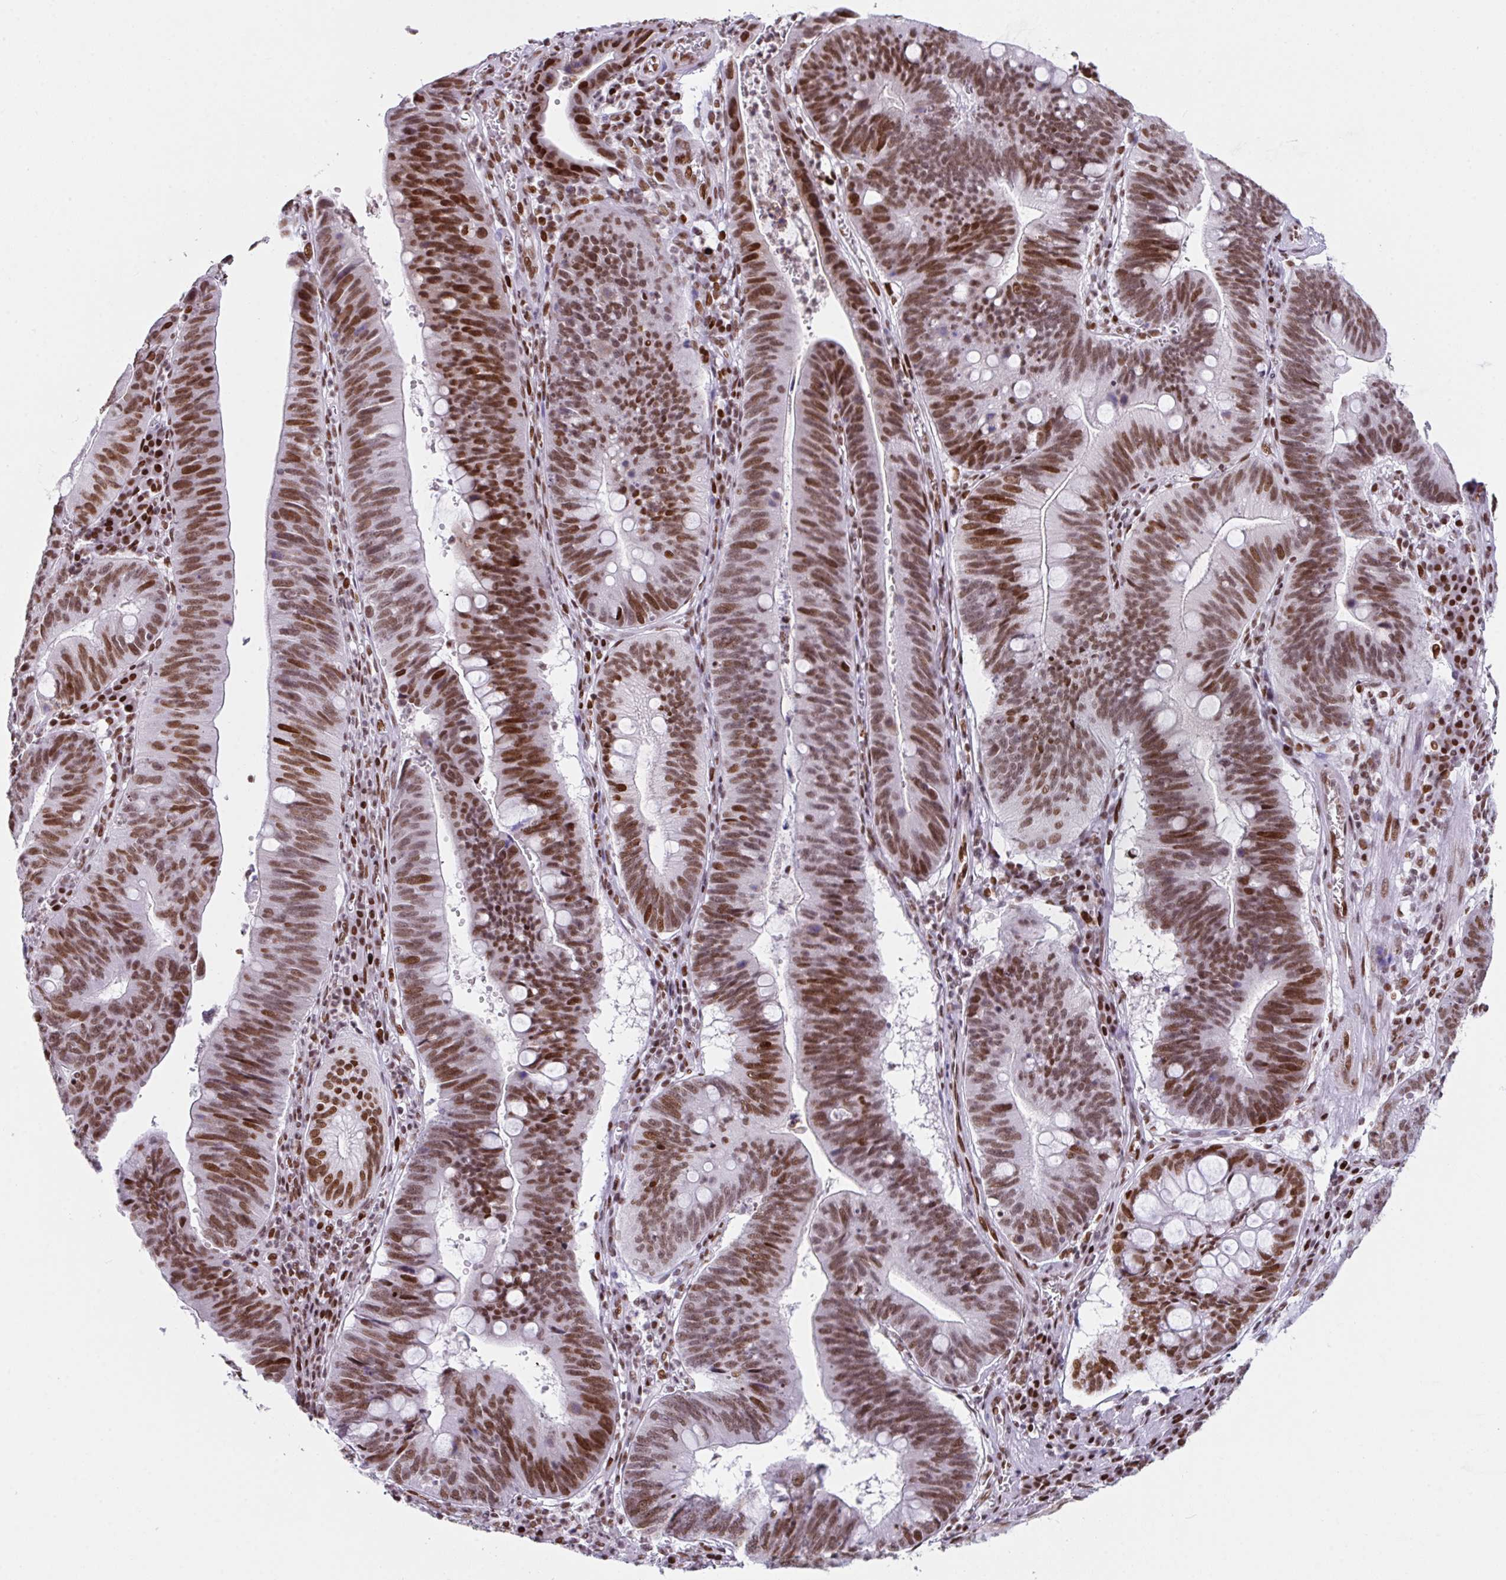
{"staining": {"intensity": "strong", "quantity": ">75%", "location": "nuclear"}, "tissue": "stomach cancer", "cell_type": "Tumor cells", "image_type": "cancer", "snomed": [{"axis": "morphology", "description": "Adenocarcinoma, NOS"}, {"axis": "topography", "description": "Stomach"}], "caption": "DAB immunohistochemical staining of stomach adenocarcinoma displays strong nuclear protein staining in about >75% of tumor cells.", "gene": "CLP1", "patient": {"sex": "male", "age": 59}}